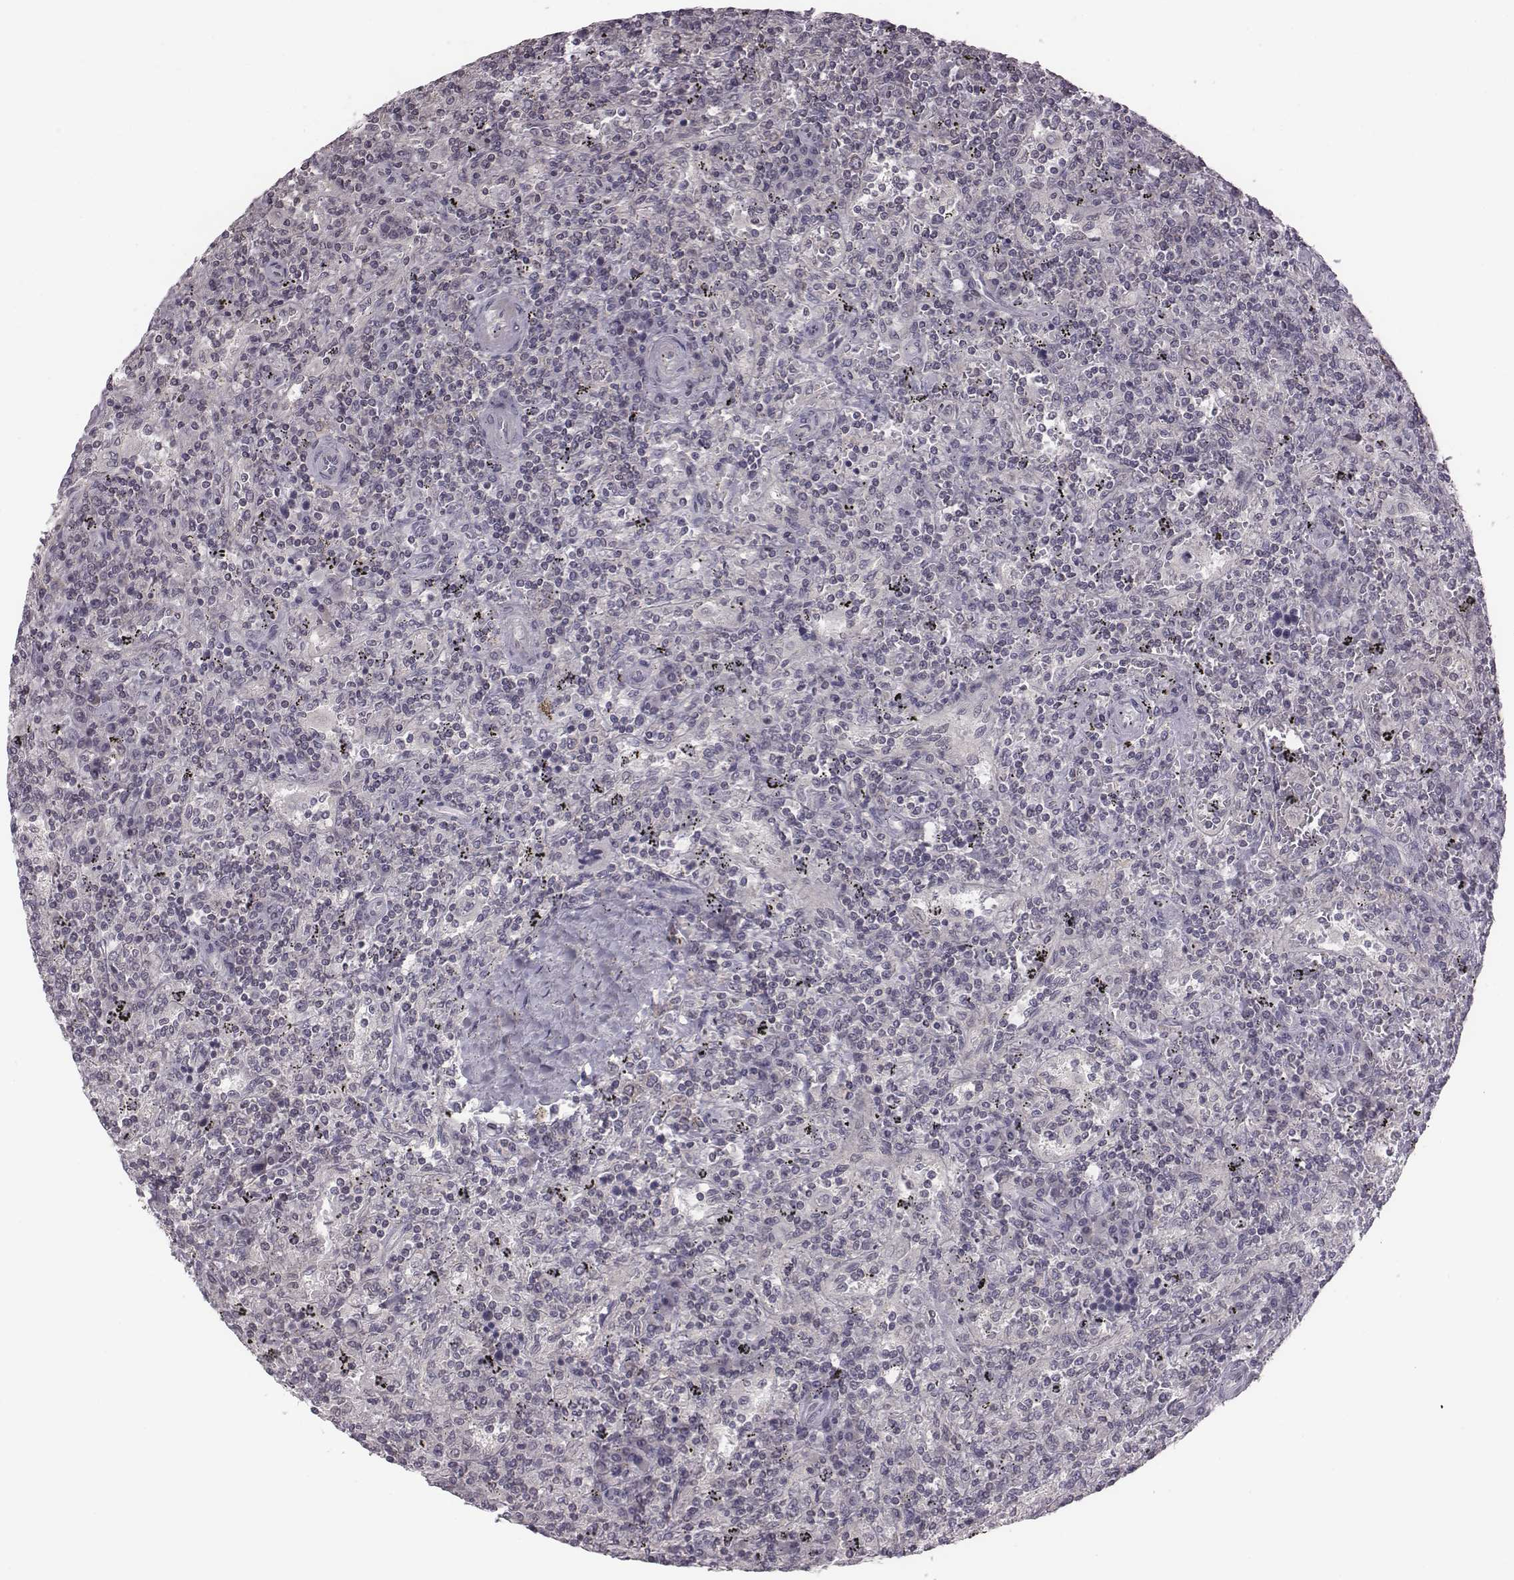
{"staining": {"intensity": "negative", "quantity": "none", "location": "none"}, "tissue": "lymphoma", "cell_type": "Tumor cells", "image_type": "cancer", "snomed": [{"axis": "morphology", "description": "Malignant lymphoma, non-Hodgkin's type, Low grade"}, {"axis": "topography", "description": "Spleen"}], "caption": "IHC of malignant lymphoma, non-Hodgkin's type (low-grade) displays no positivity in tumor cells.", "gene": "BICDL1", "patient": {"sex": "male", "age": 62}}